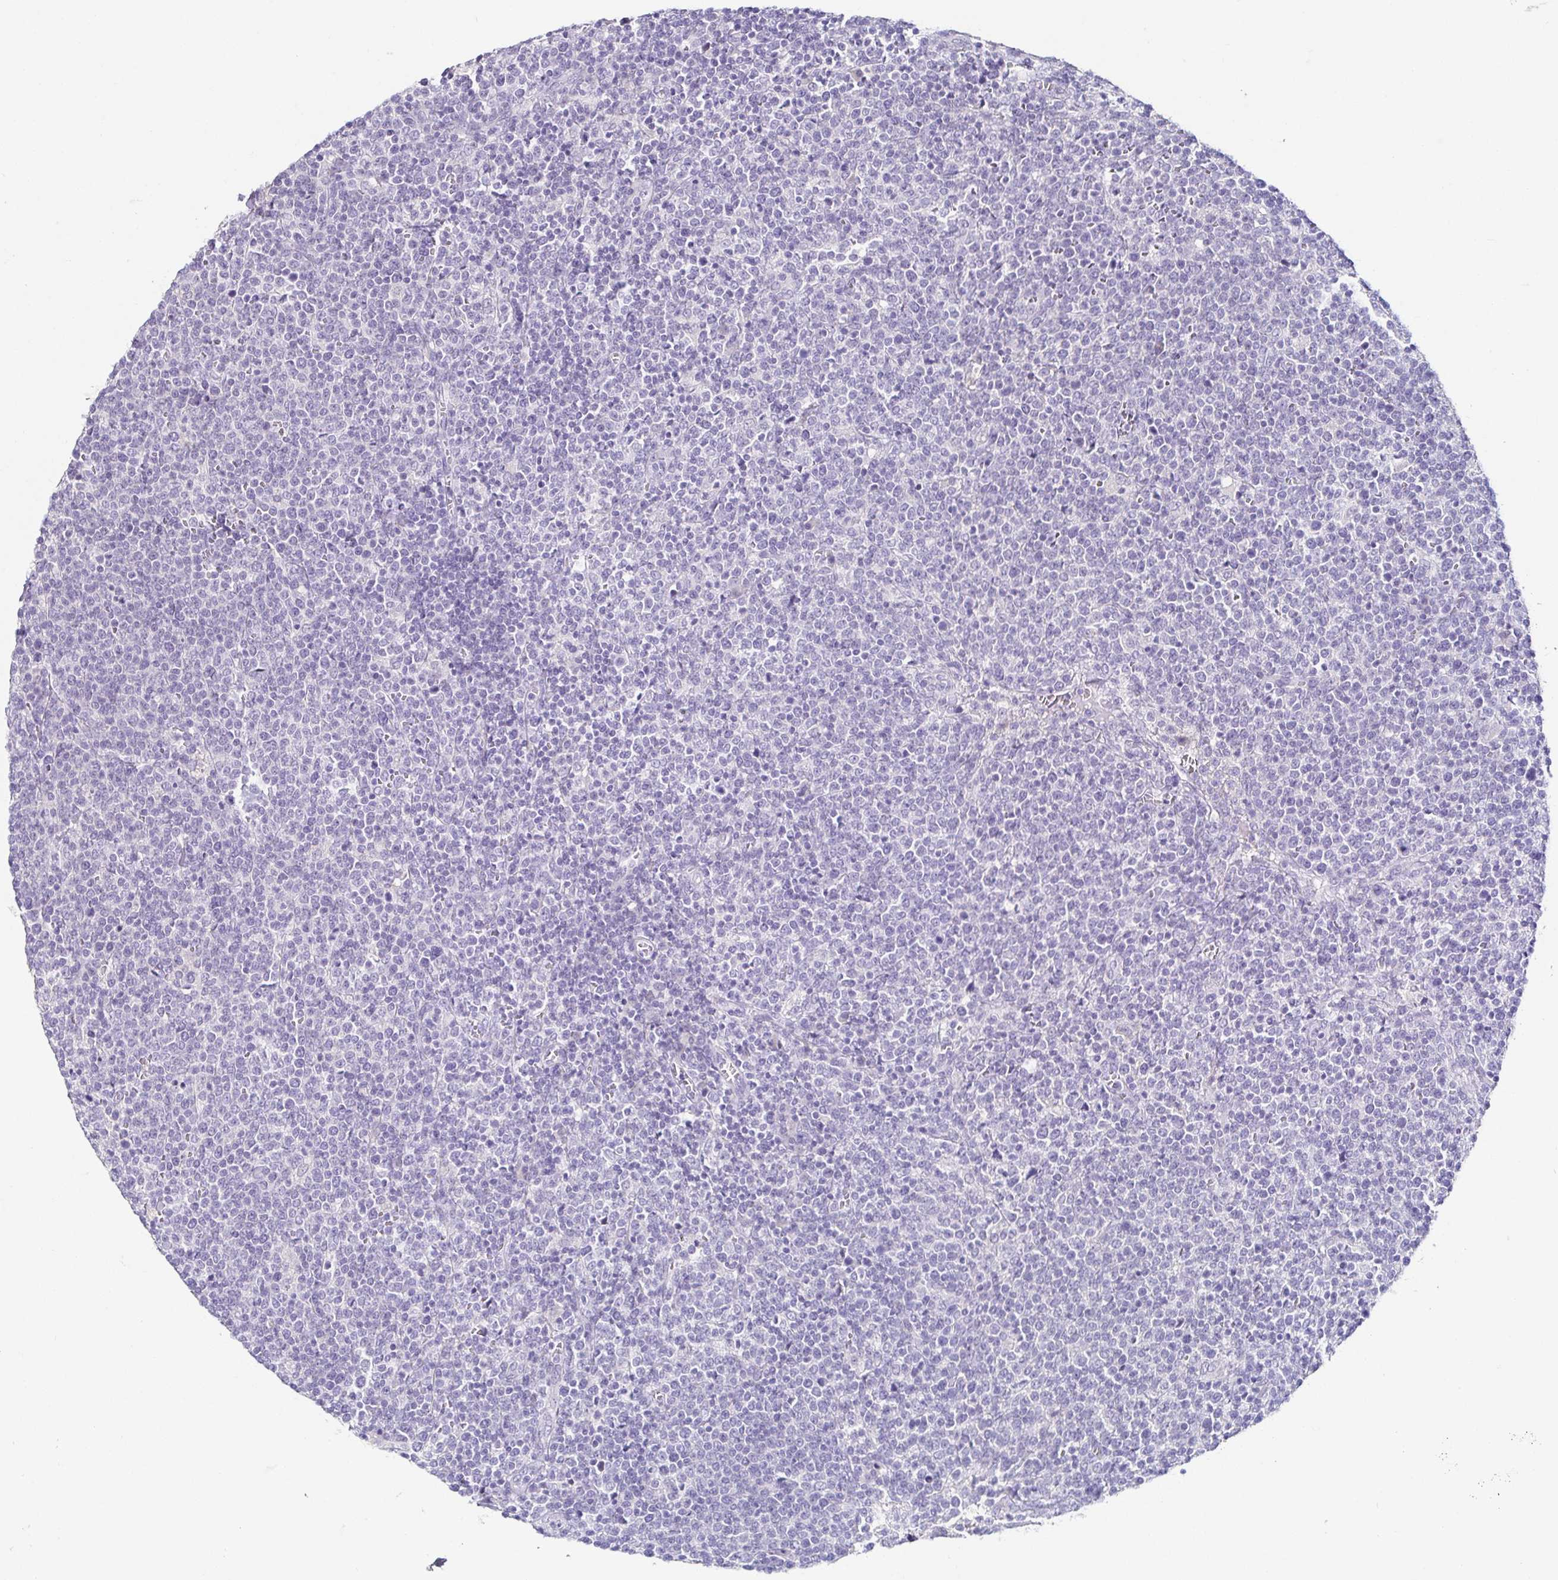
{"staining": {"intensity": "negative", "quantity": "none", "location": "none"}, "tissue": "lymphoma", "cell_type": "Tumor cells", "image_type": "cancer", "snomed": [{"axis": "morphology", "description": "Malignant lymphoma, non-Hodgkin's type, High grade"}, {"axis": "topography", "description": "Lymph node"}], "caption": "Protein analysis of malignant lymphoma, non-Hodgkin's type (high-grade) demonstrates no significant staining in tumor cells. Brightfield microscopy of immunohistochemistry stained with DAB (3,3'-diaminobenzidine) (brown) and hematoxylin (blue), captured at high magnification.", "gene": "TP73", "patient": {"sex": "male", "age": 61}}